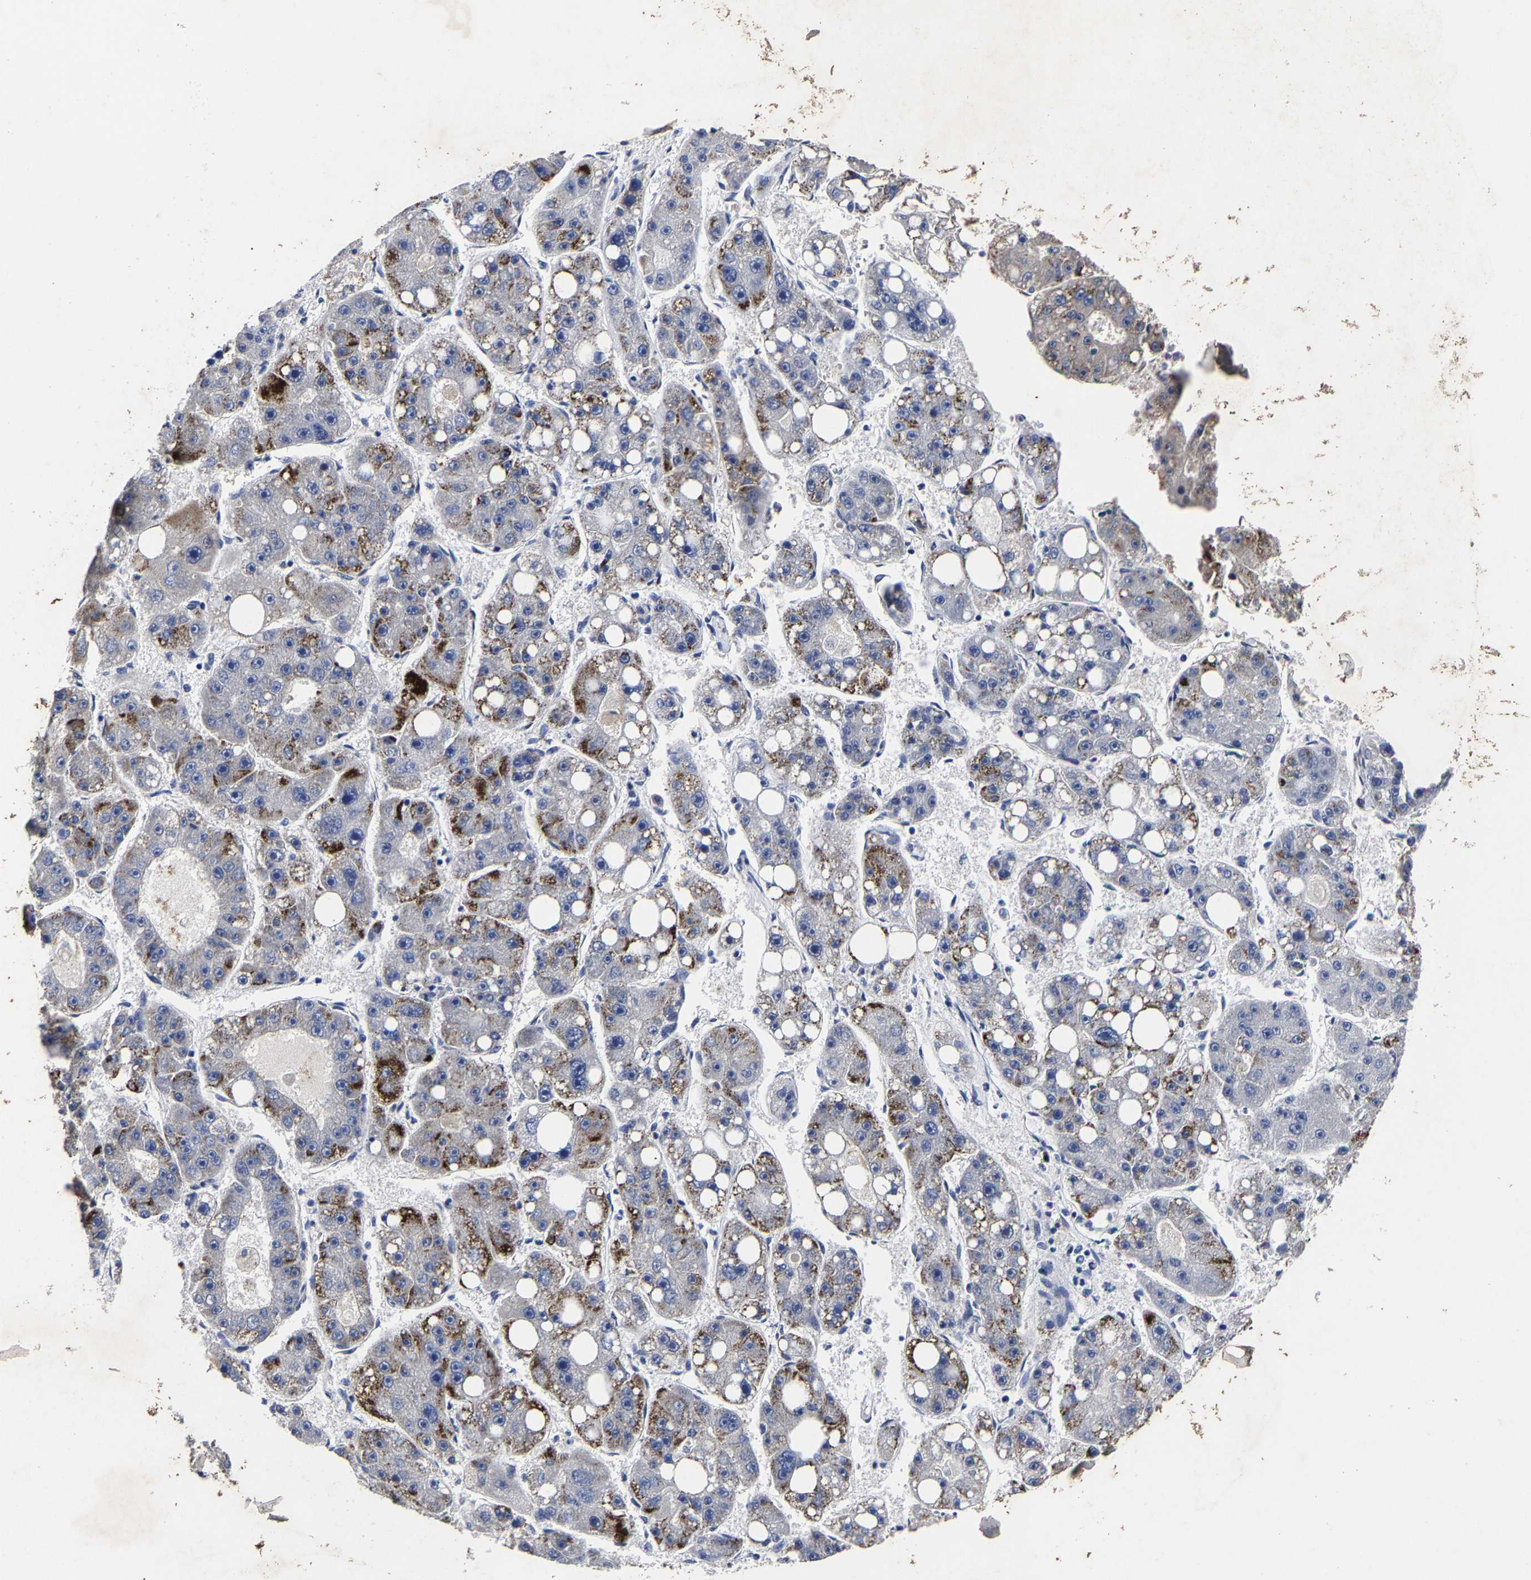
{"staining": {"intensity": "moderate", "quantity": "<25%", "location": "cytoplasmic/membranous"}, "tissue": "liver cancer", "cell_type": "Tumor cells", "image_type": "cancer", "snomed": [{"axis": "morphology", "description": "Carcinoma, Hepatocellular, NOS"}, {"axis": "topography", "description": "Liver"}], "caption": "The photomicrograph demonstrates a brown stain indicating the presence of a protein in the cytoplasmic/membranous of tumor cells in hepatocellular carcinoma (liver).", "gene": "AASS", "patient": {"sex": "female", "age": 61}}